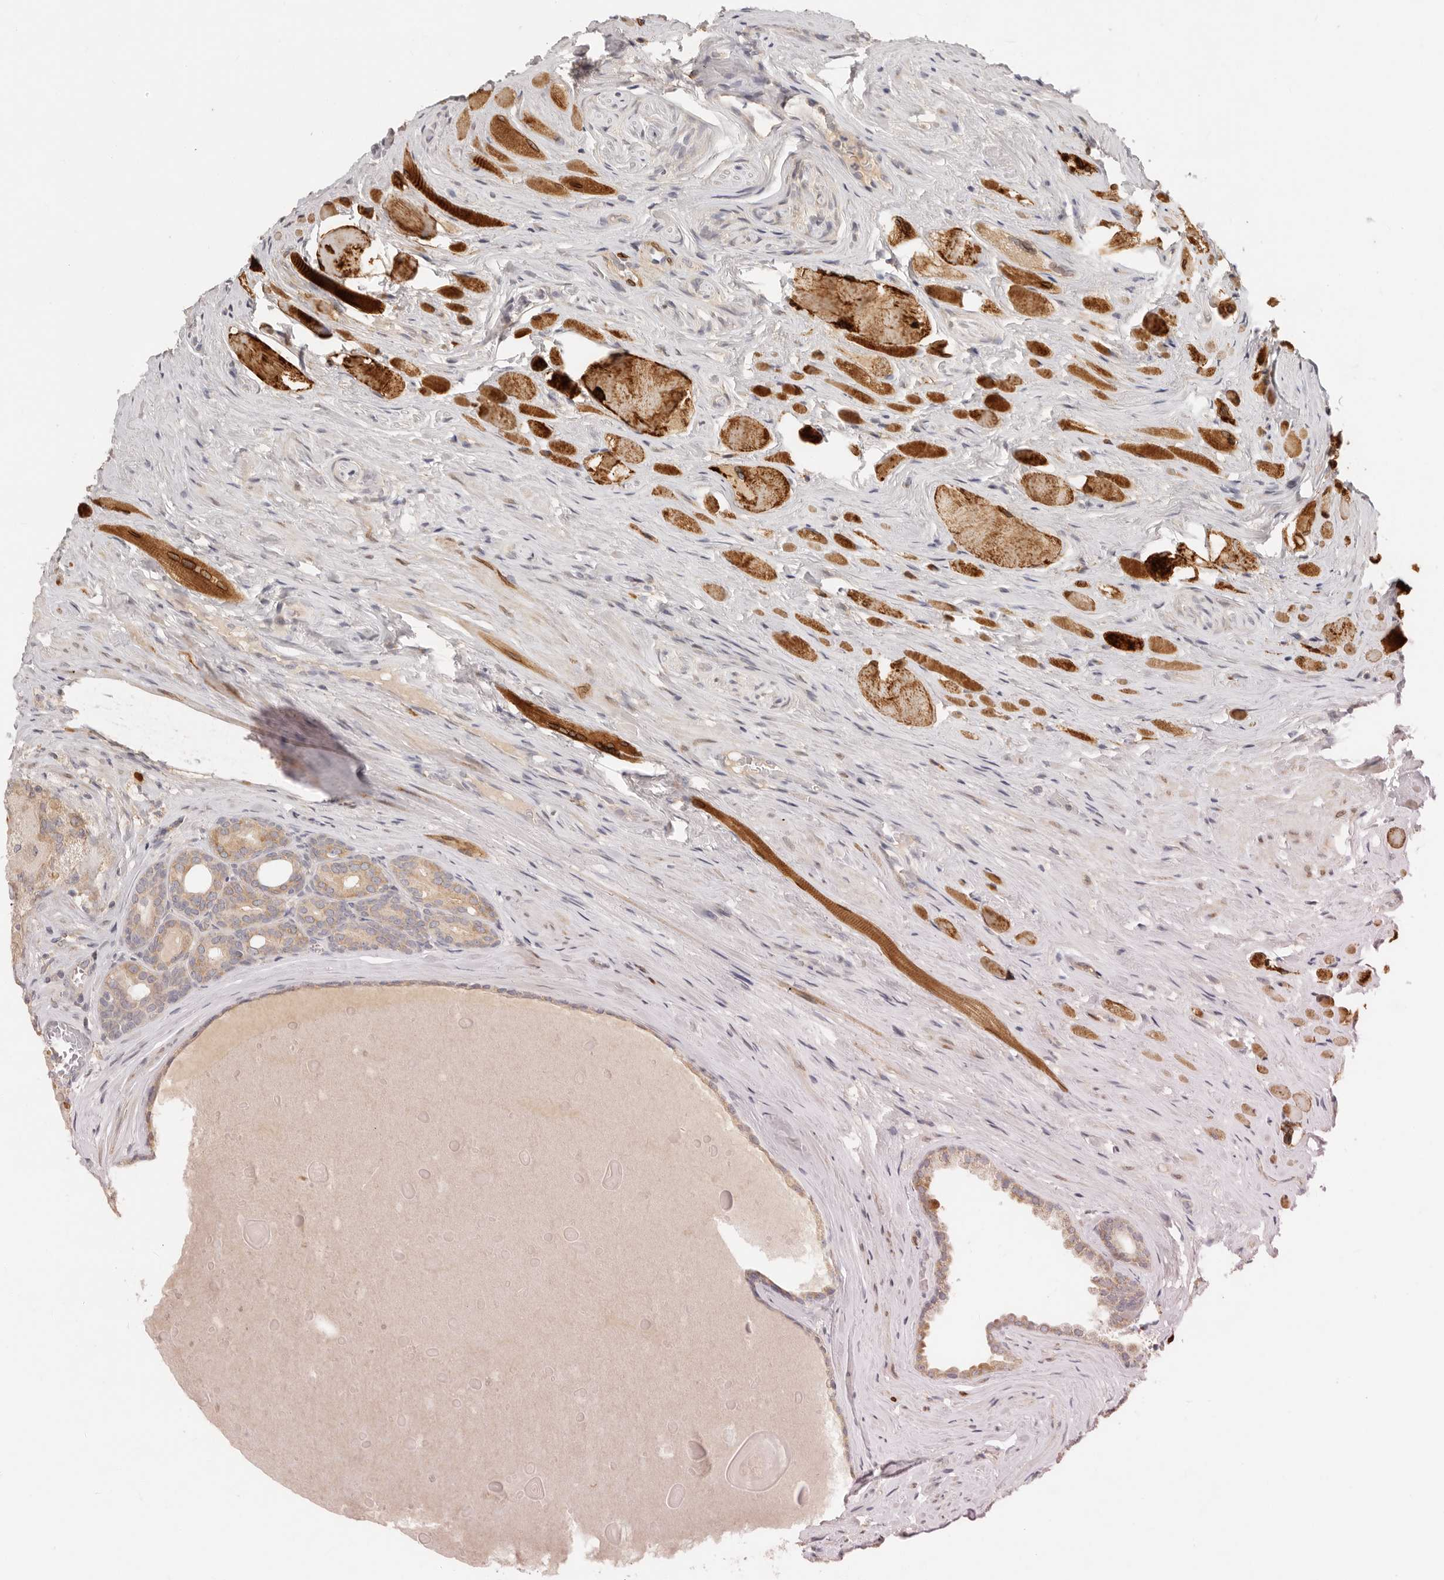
{"staining": {"intensity": "weak", "quantity": ">75%", "location": "cytoplasmic/membranous"}, "tissue": "prostate cancer", "cell_type": "Tumor cells", "image_type": "cancer", "snomed": [{"axis": "morphology", "description": "Adenocarcinoma, Low grade"}, {"axis": "topography", "description": "Prostate"}], "caption": "This micrograph demonstrates low-grade adenocarcinoma (prostate) stained with IHC to label a protein in brown. The cytoplasmic/membranous of tumor cells show weak positivity for the protein. Nuclei are counter-stained blue.", "gene": "PABPC4", "patient": {"sex": "male", "age": 72}}